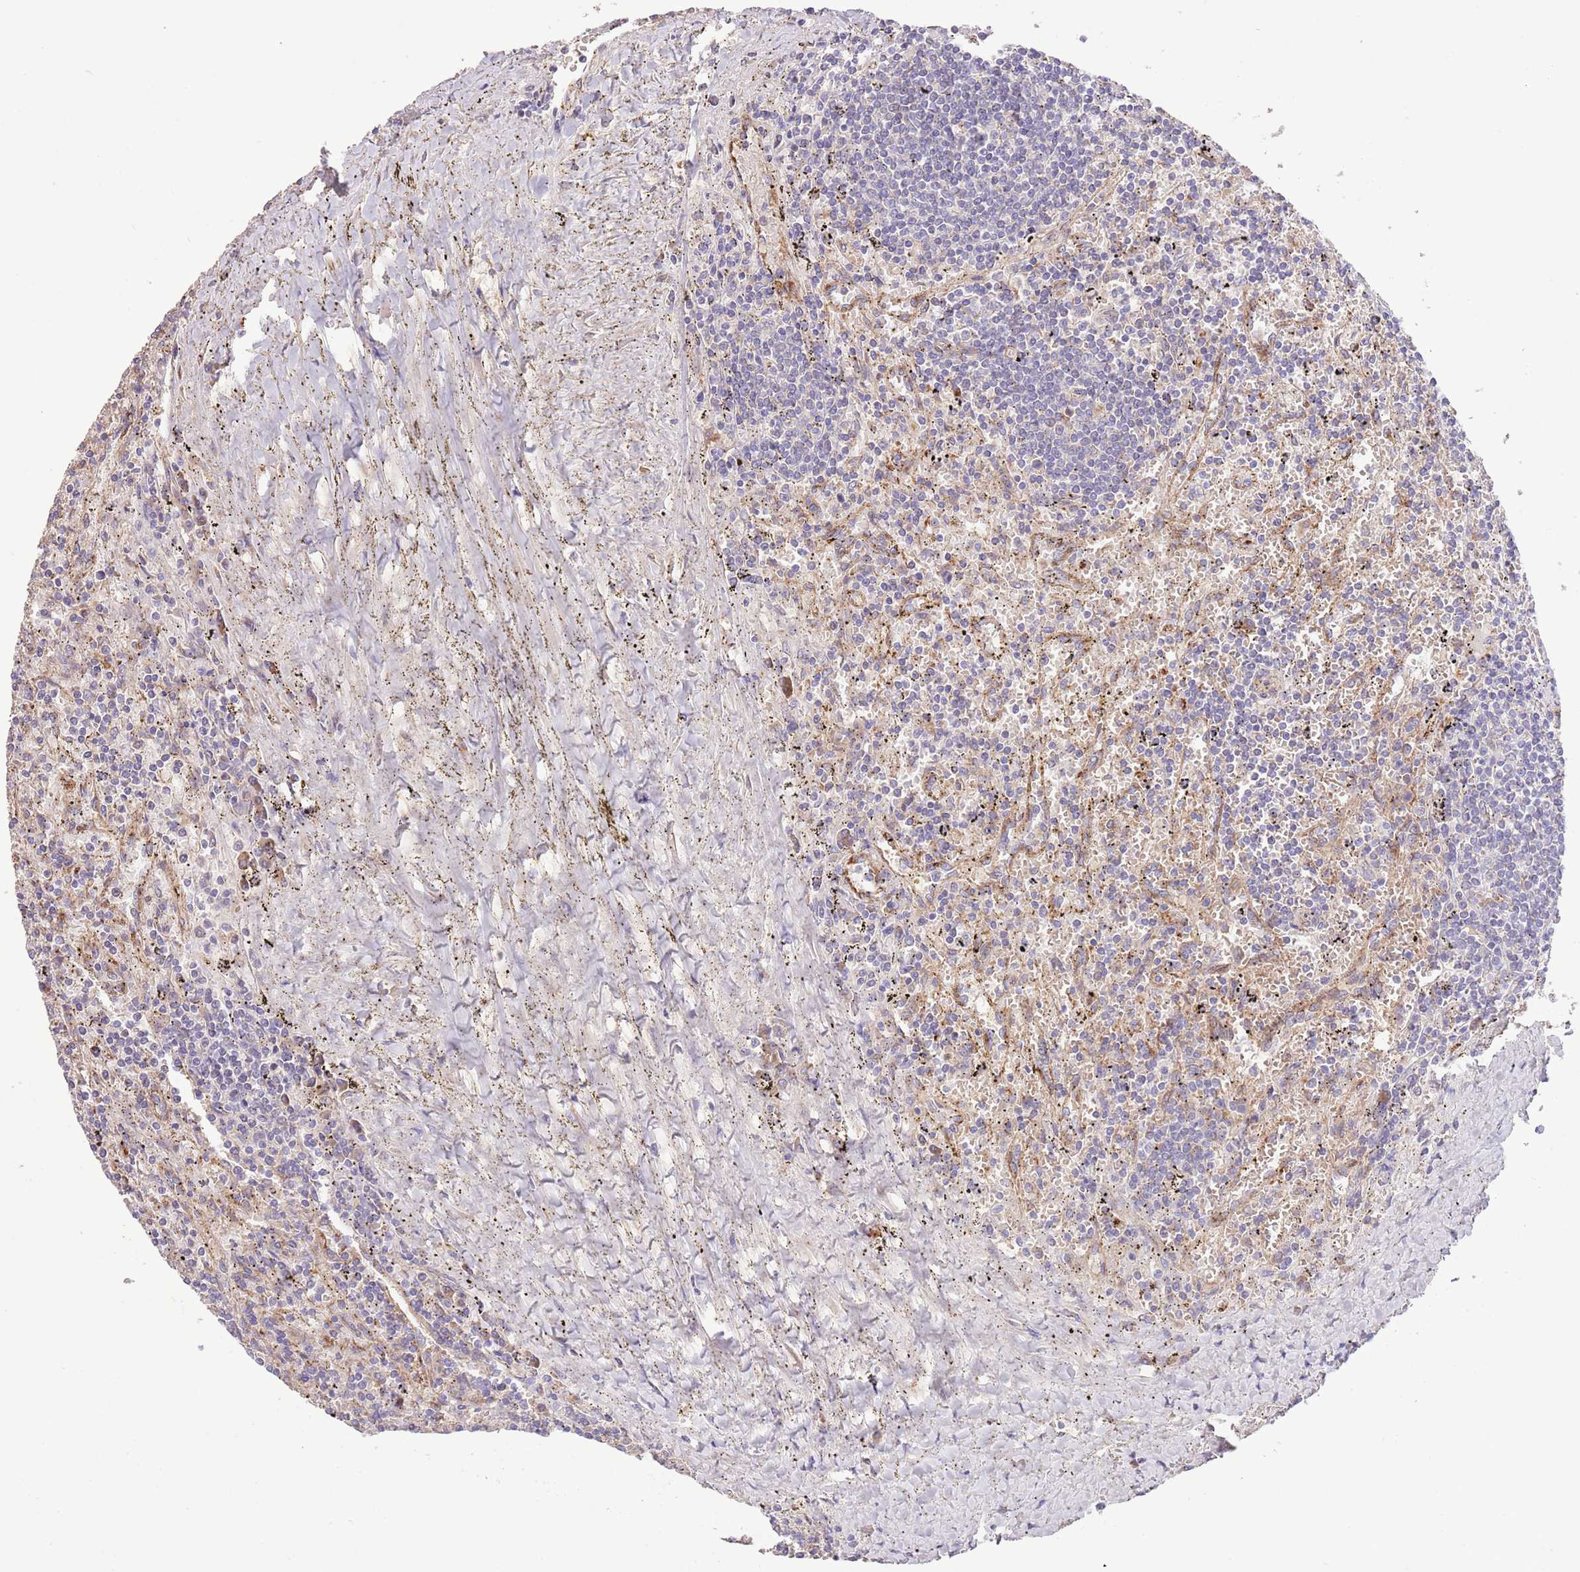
{"staining": {"intensity": "negative", "quantity": "none", "location": "none"}, "tissue": "lymphoma", "cell_type": "Tumor cells", "image_type": "cancer", "snomed": [{"axis": "morphology", "description": "Malignant lymphoma, non-Hodgkin's type, Low grade"}, {"axis": "topography", "description": "Spleen"}], "caption": "Immunohistochemistry (IHC) photomicrograph of human low-grade malignant lymphoma, non-Hodgkin's type stained for a protein (brown), which shows no expression in tumor cells.", "gene": "DOCK6", "patient": {"sex": "male", "age": 76}}